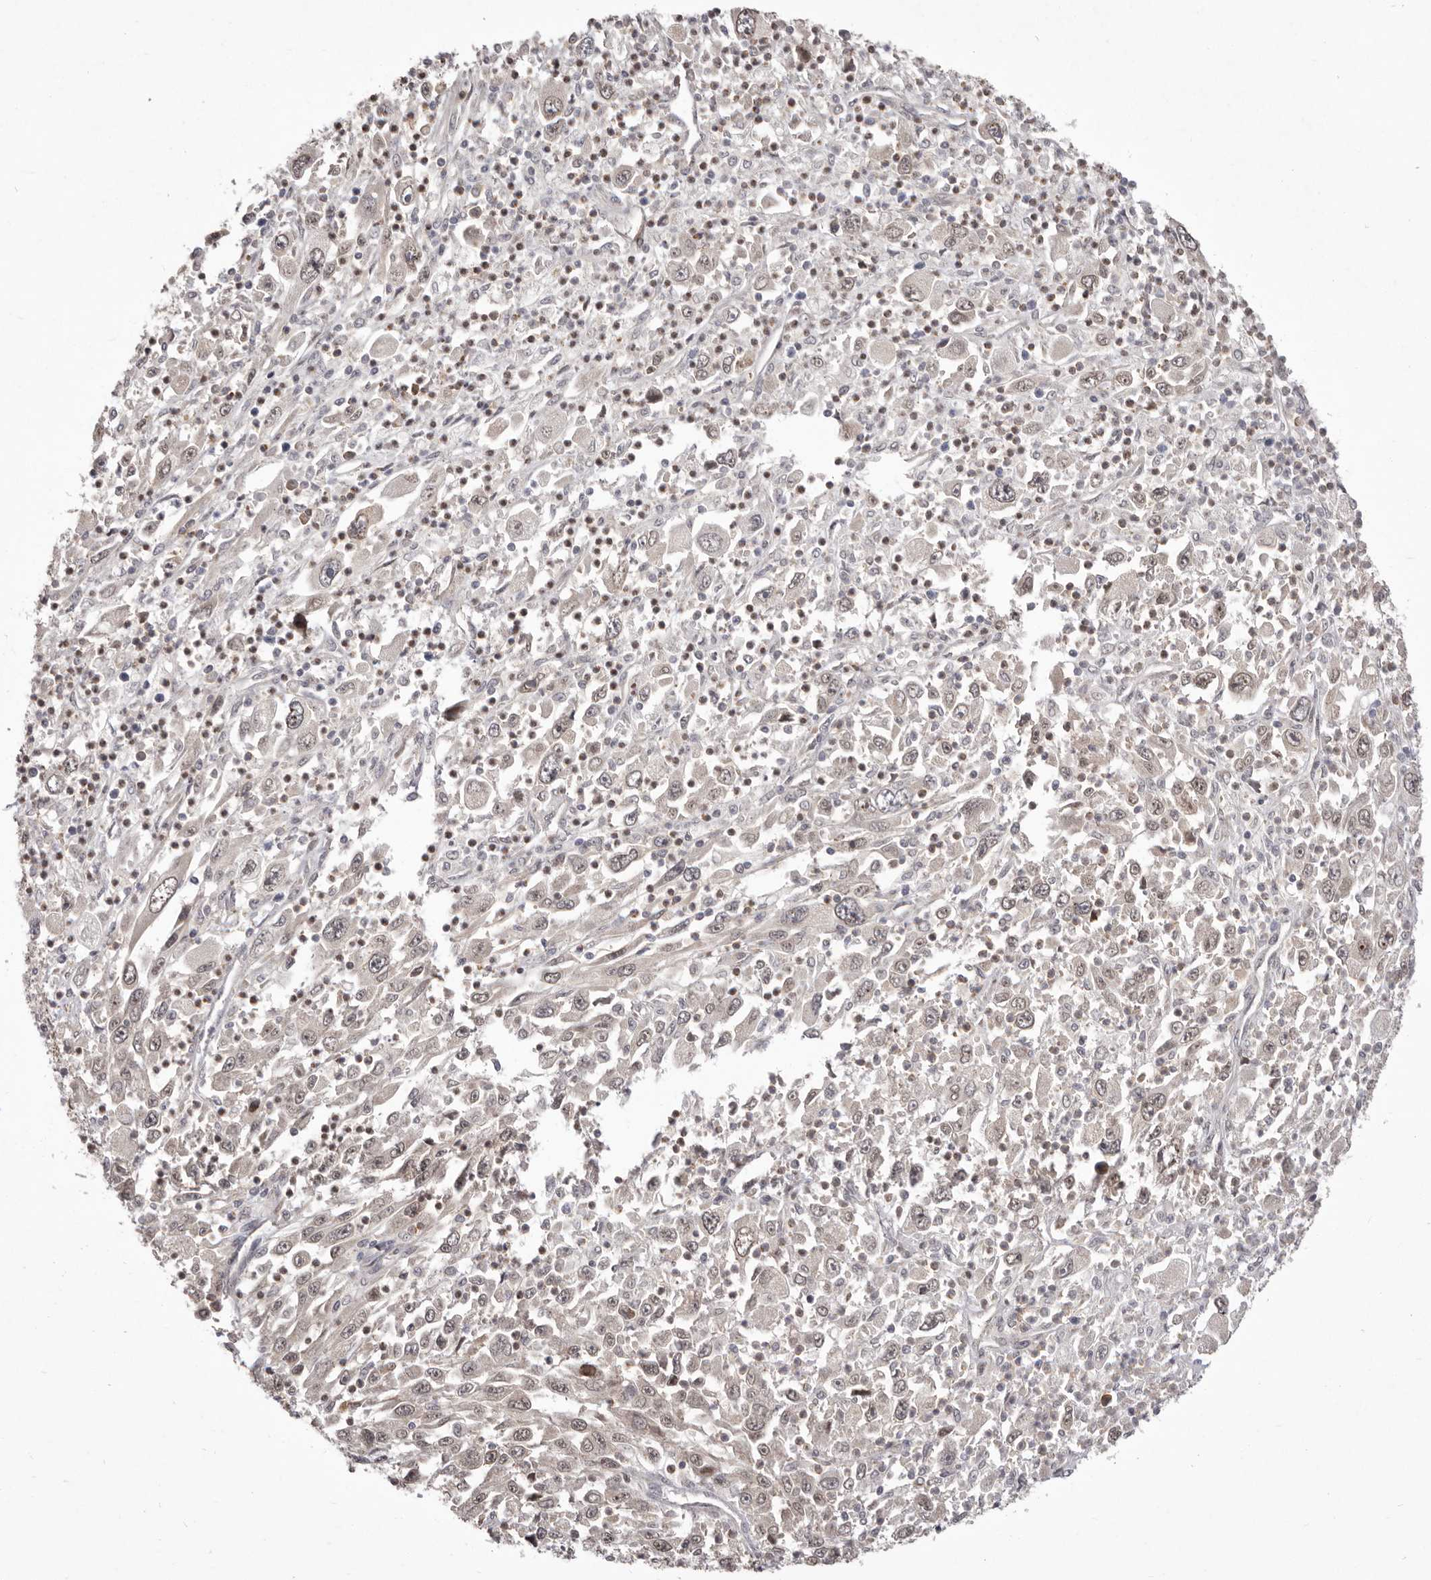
{"staining": {"intensity": "weak", "quantity": "25%-75%", "location": "cytoplasmic/membranous,nuclear"}, "tissue": "melanoma", "cell_type": "Tumor cells", "image_type": "cancer", "snomed": [{"axis": "morphology", "description": "Malignant melanoma, Metastatic site"}, {"axis": "topography", "description": "Skin"}], "caption": "Immunohistochemistry (IHC) (DAB) staining of human melanoma shows weak cytoplasmic/membranous and nuclear protein positivity in about 25%-75% of tumor cells.", "gene": "GLRX3", "patient": {"sex": "female", "age": 56}}